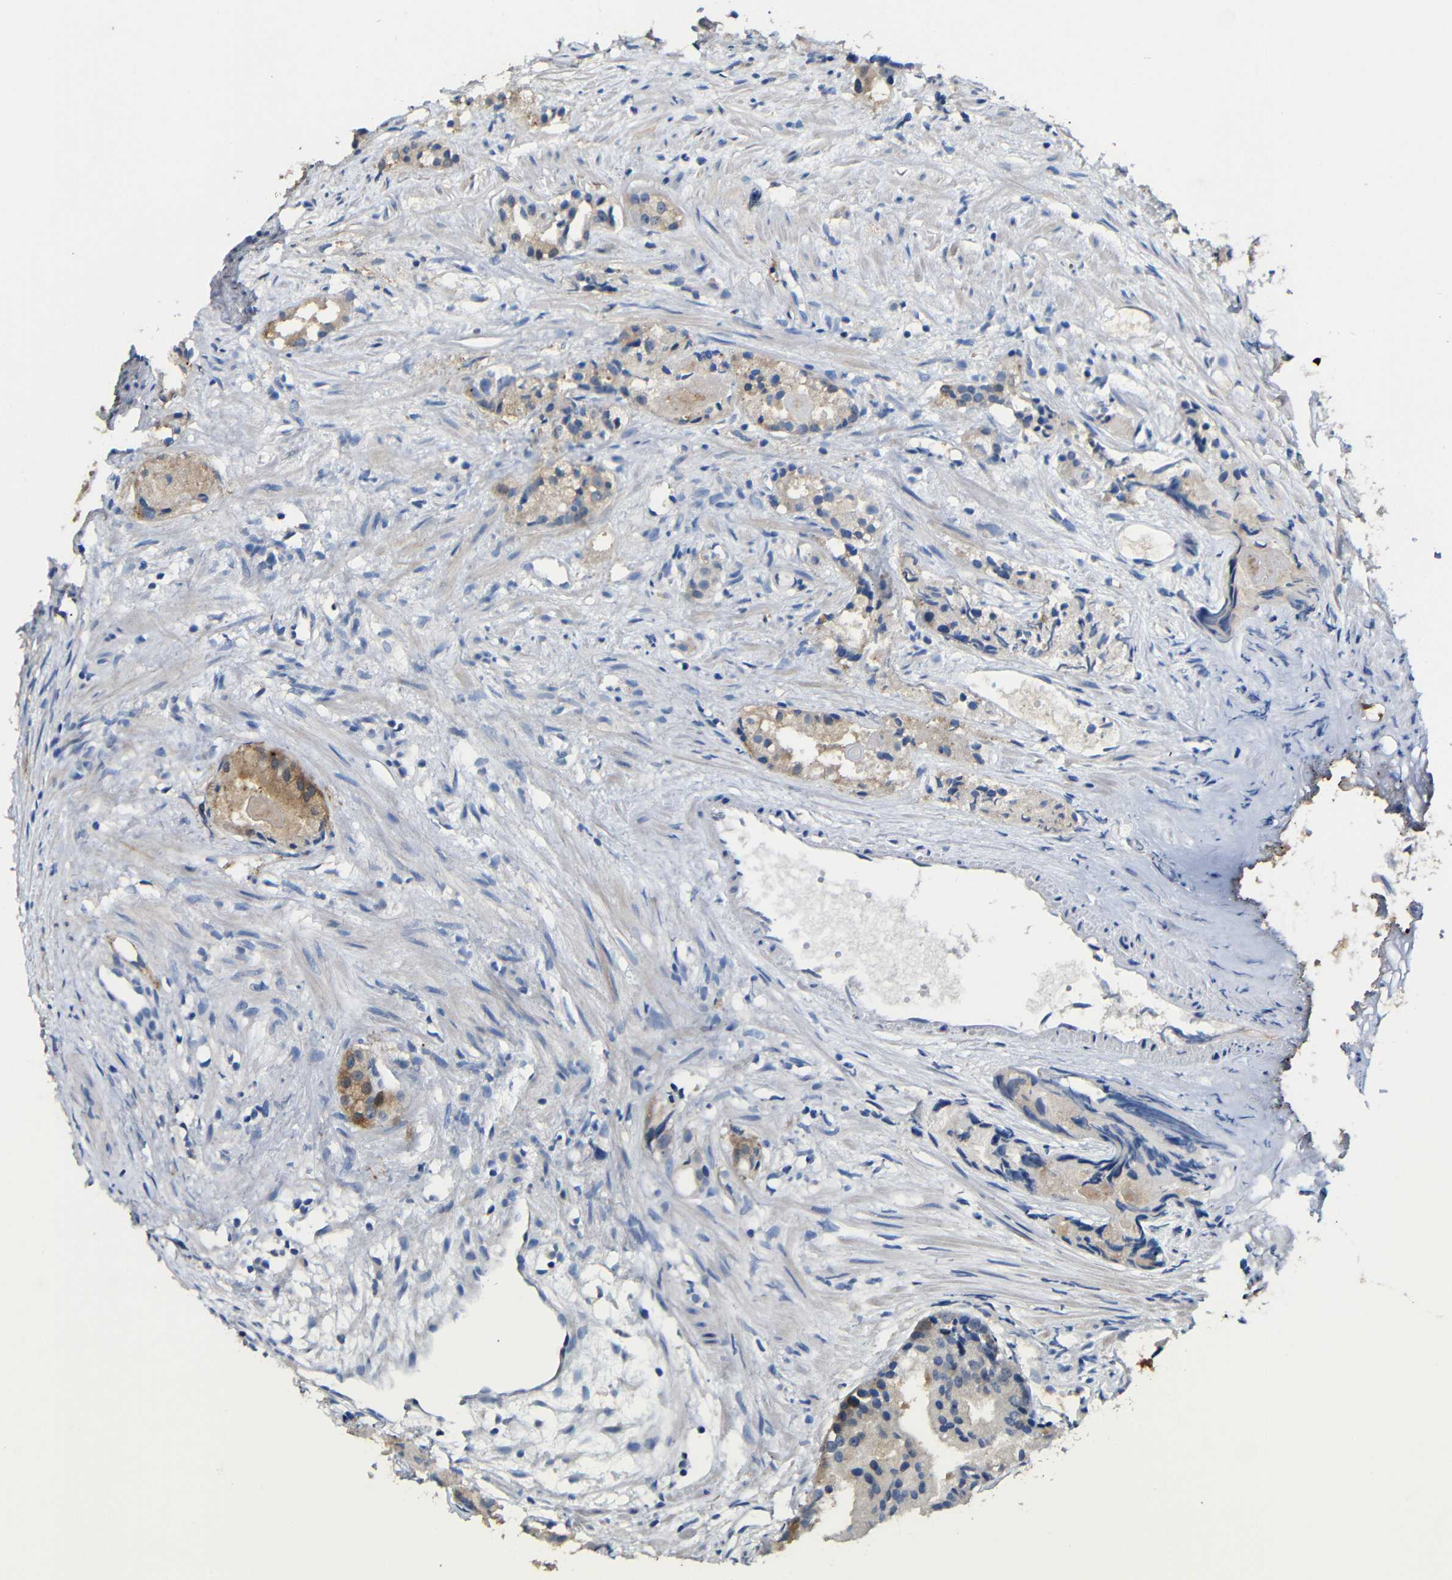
{"staining": {"intensity": "weak", "quantity": "<25%", "location": "cytoplasmic/membranous"}, "tissue": "prostate cancer", "cell_type": "Tumor cells", "image_type": "cancer", "snomed": [{"axis": "morphology", "description": "Adenocarcinoma, Low grade"}, {"axis": "topography", "description": "Prostate"}], "caption": "Immunohistochemical staining of prostate cancer (adenocarcinoma (low-grade)) exhibits no significant positivity in tumor cells.", "gene": "ACKR2", "patient": {"sex": "male", "age": 72}}